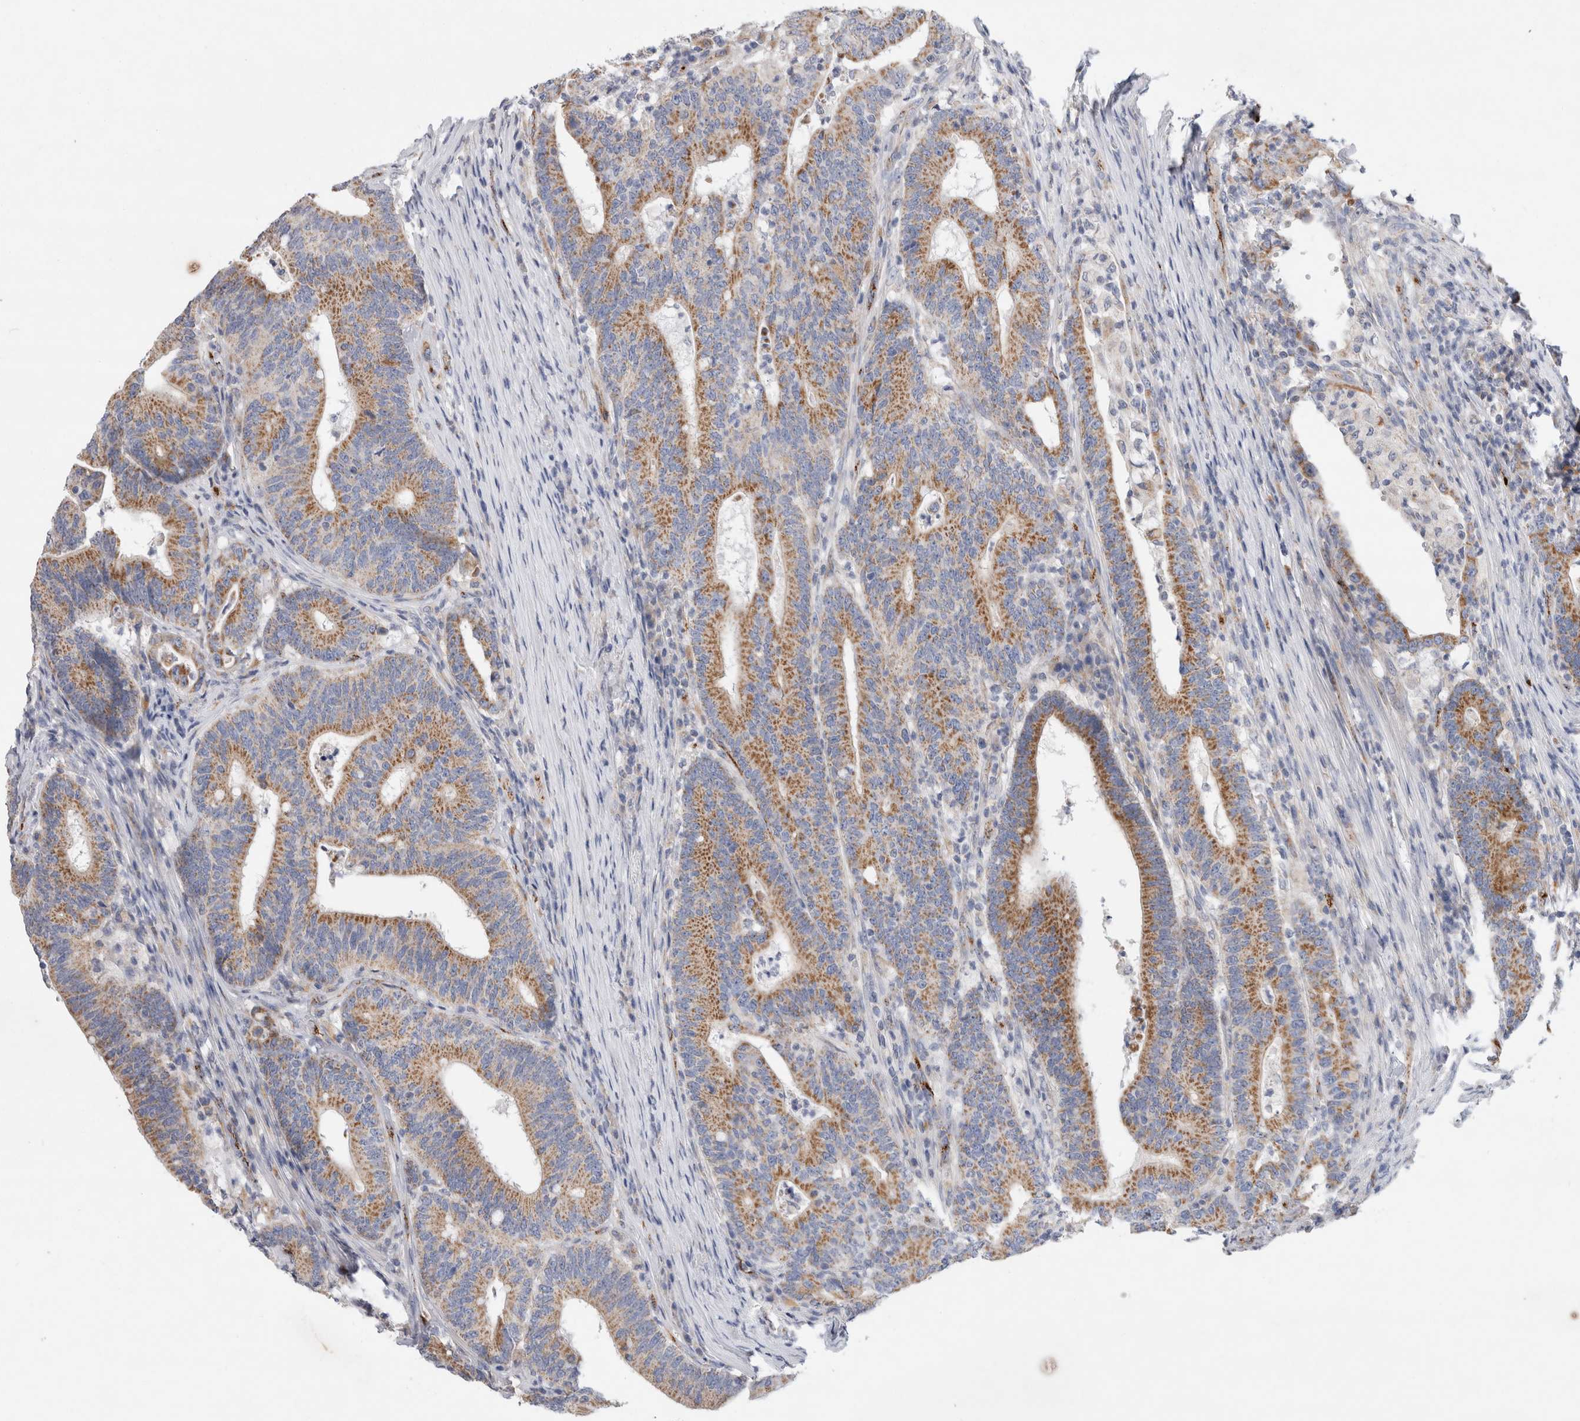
{"staining": {"intensity": "moderate", "quantity": ">75%", "location": "cytoplasmic/membranous"}, "tissue": "colorectal cancer", "cell_type": "Tumor cells", "image_type": "cancer", "snomed": [{"axis": "morphology", "description": "Adenocarcinoma, NOS"}, {"axis": "topography", "description": "Colon"}], "caption": "Protein expression analysis of human colorectal cancer reveals moderate cytoplasmic/membranous positivity in approximately >75% of tumor cells. (Stains: DAB (3,3'-diaminobenzidine) in brown, nuclei in blue, Microscopy: brightfield microscopy at high magnification).", "gene": "IARS2", "patient": {"sex": "female", "age": 66}}